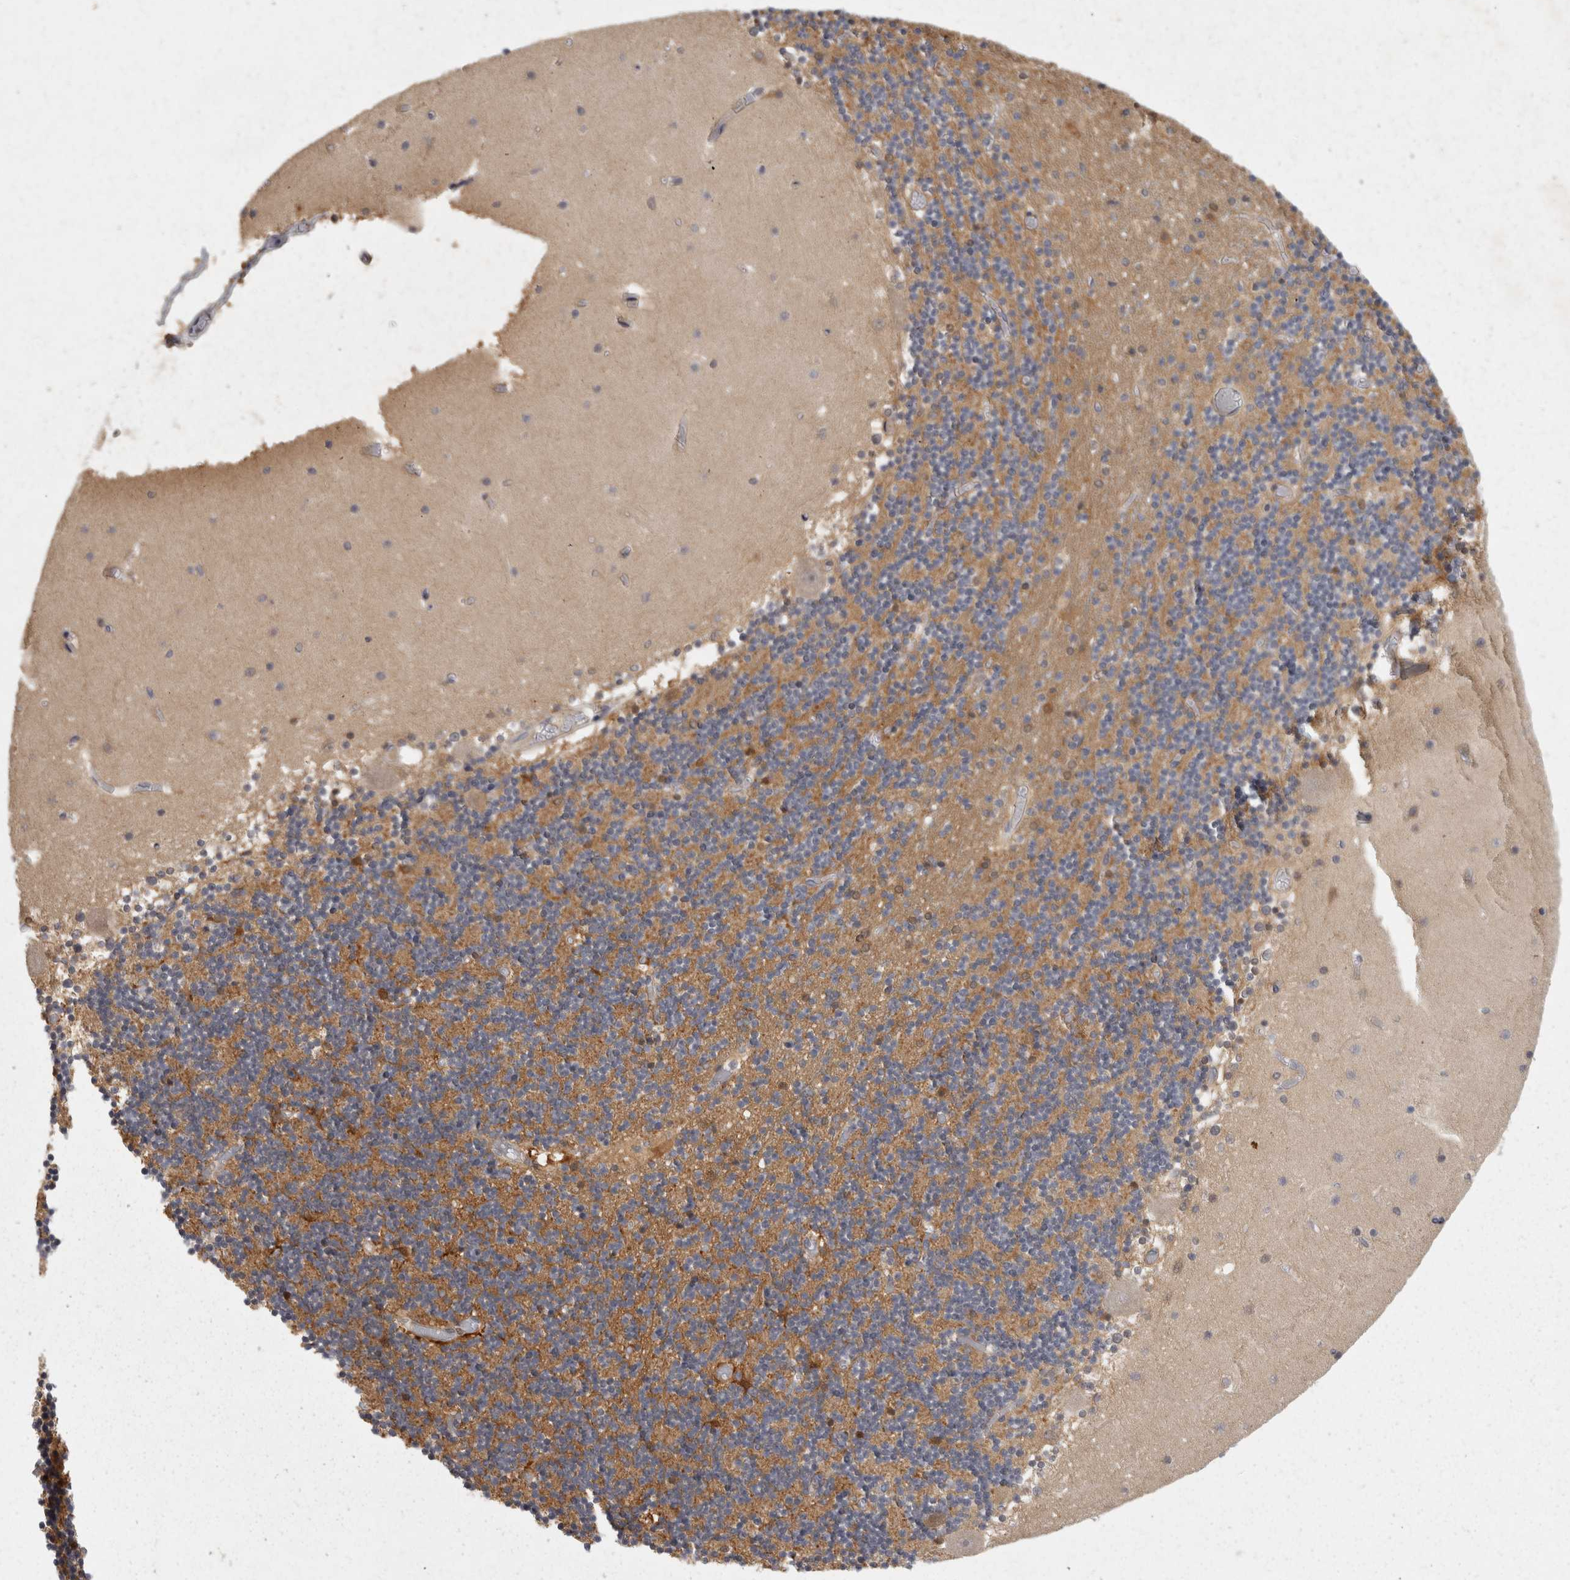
{"staining": {"intensity": "moderate", "quantity": ">75%", "location": "cytoplasmic/membranous"}, "tissue": "cerebellum", "cell_type": "Cells in granular layer", "image_type": "normal", "snomed": [{"axis": "morphology", "description": "Normal tissue, NOS"}, {"axis": "topography", "description": "Cerebellum"}], "caption": "Immunohistochemical staining of benign cerebellum shows >75% levels of moderate cytoplasmic/membranous protein expression in about >75% of cells in granular layer. Using DAB (3,3'-diaminobenzidine) (brown) and hematoxylin (blue) stains, captured at high magnification using brightfield microscopy.", "gene": "ACAT2", "patient": {"sex": "female", "age": 28}}